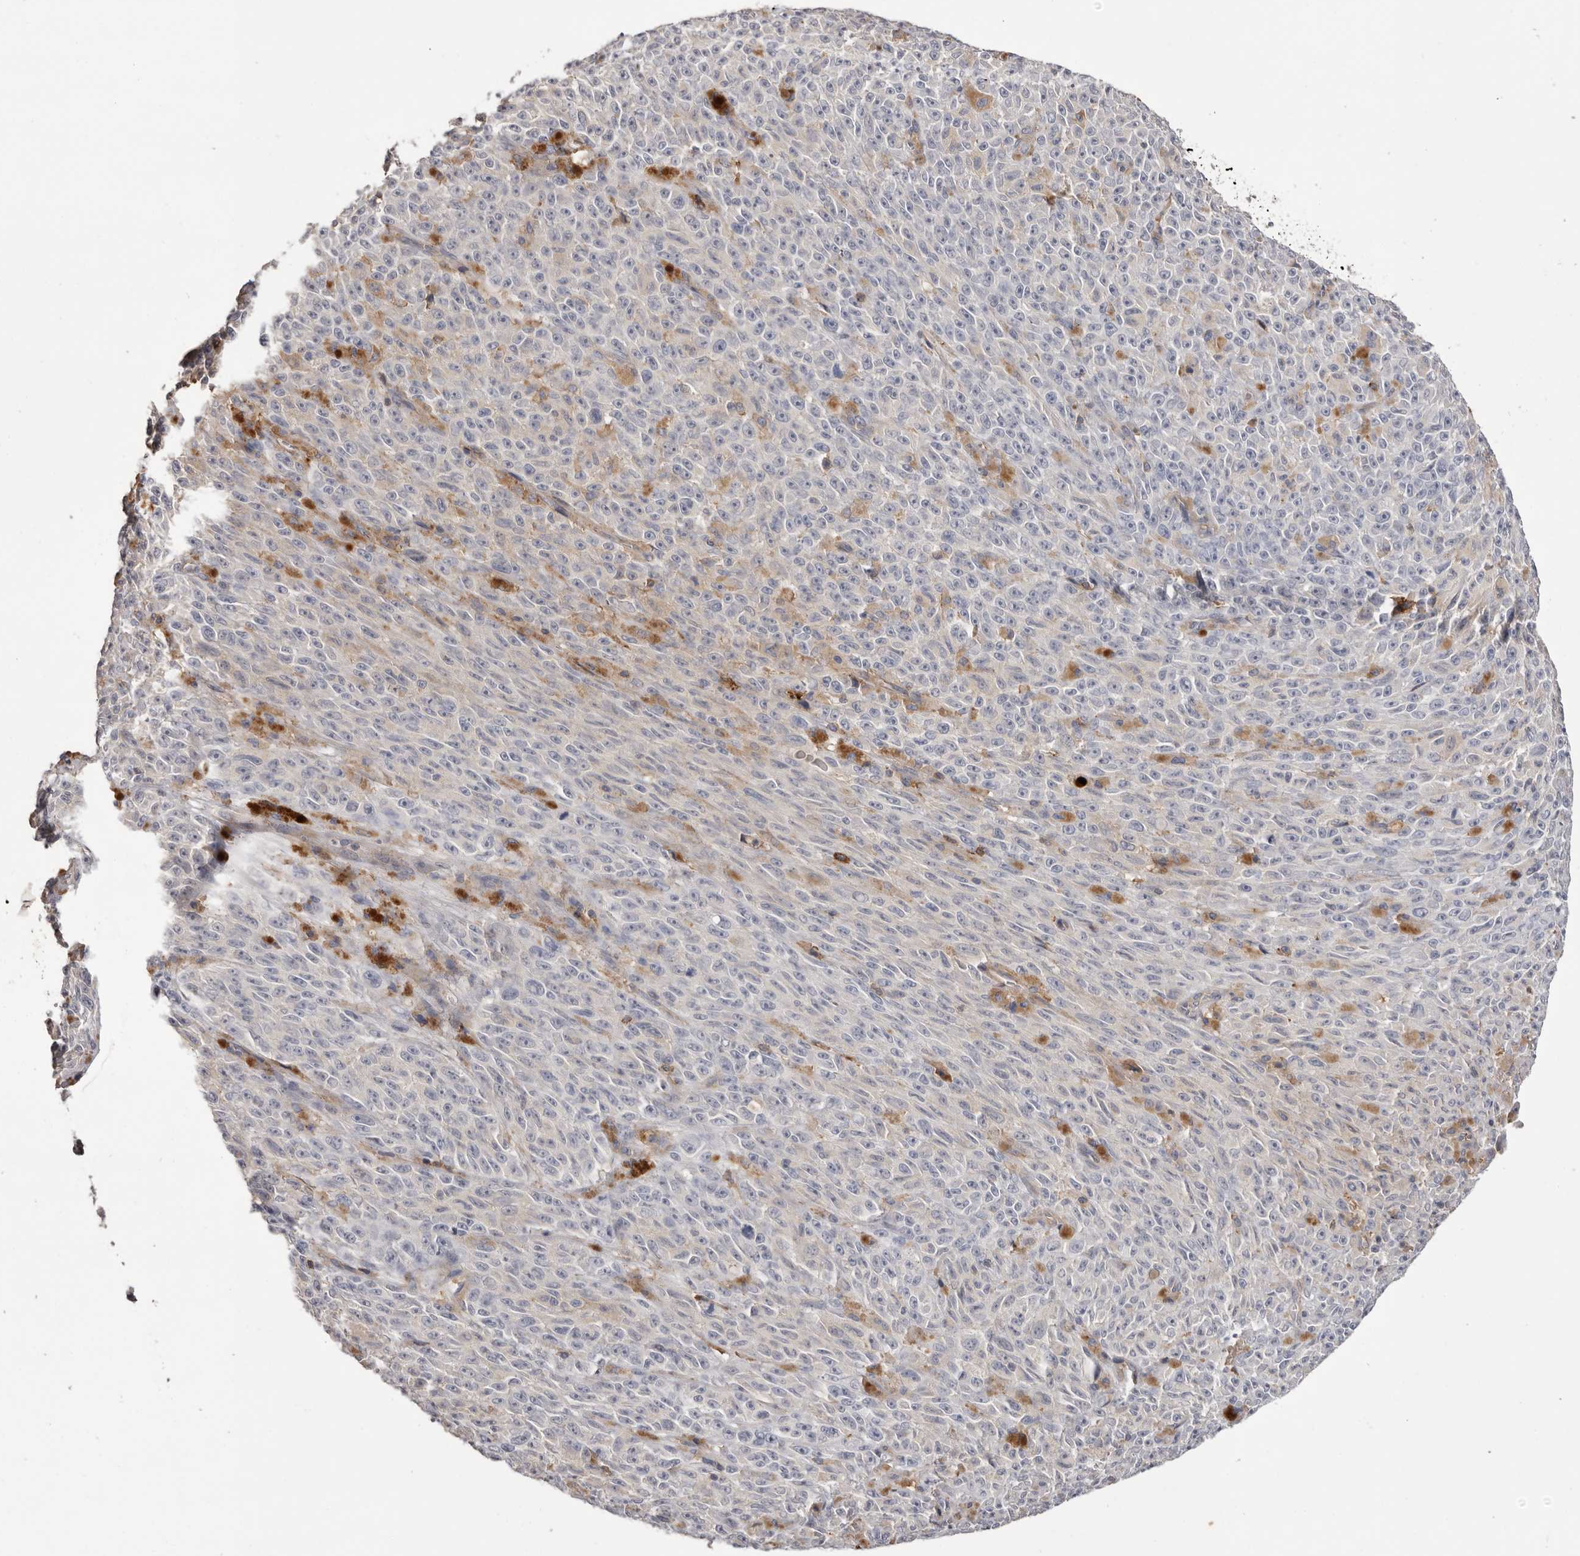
{"staining": {"intensity": "moderate", "quantity": "<25%", "location": "cytoplasmic/membranous"}, "tissue": "melanoma", "cell_type": "Tumor cells", "image_type": "cancer", "snomed": [{"axis": "morphology", "description": "Malignant melanoma, NOS"}, {"axis": "topography", "description": "Skin"}], "caption": "Immunohistochemical staining of melanoma displays moderate cytoplasmic/membranous protein staining in about <25% of tumor cells.", "gene": "MMACHC", "patient": {"sex": "female", "age": 82}}